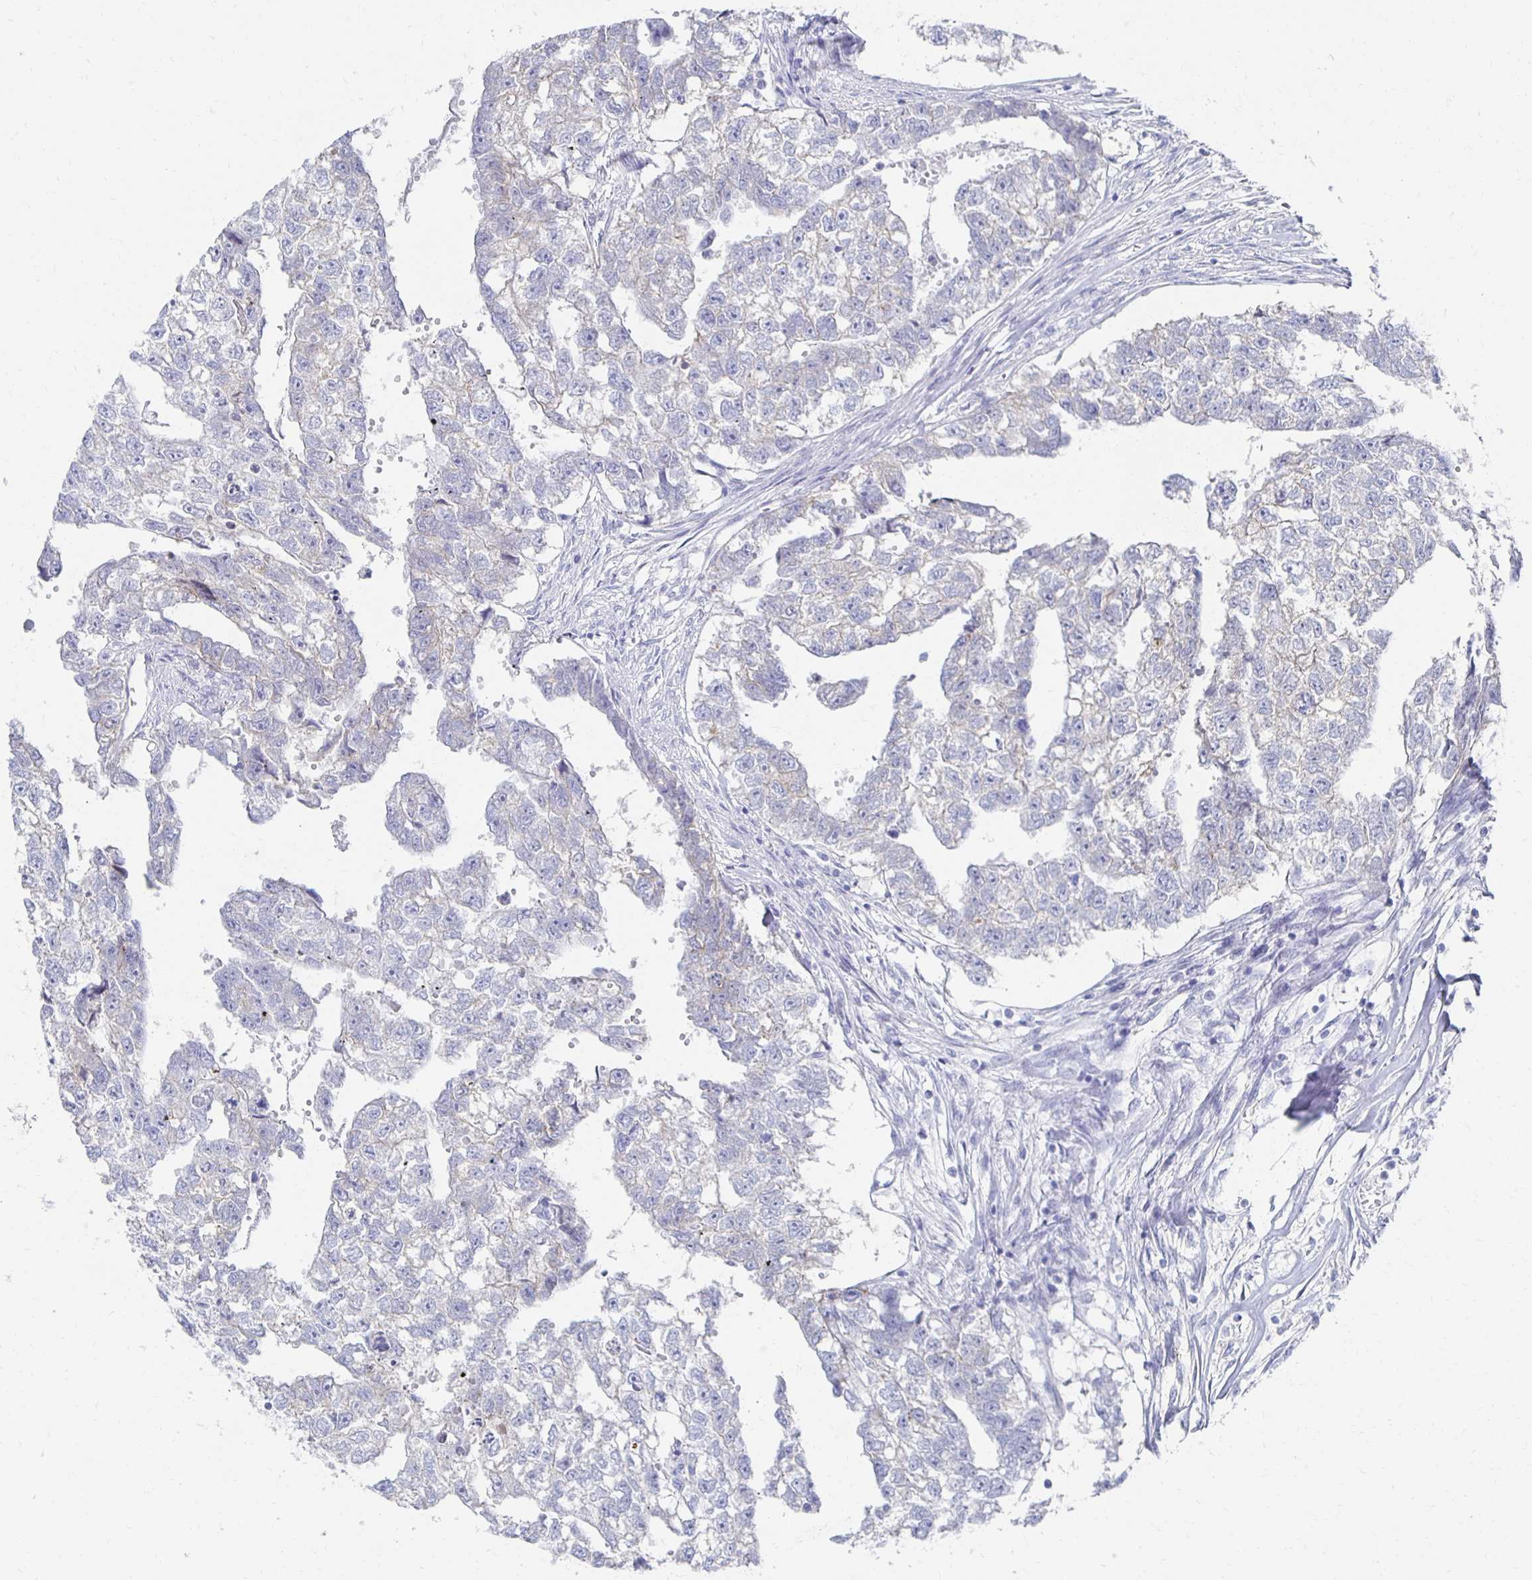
{"staining": {"intensity": "negative", "quantity": "none", "location": "none"}, "tissue": "testis cancer", "cell_type": "Tumor cells", "image_type": "cancer", "snomed": [{"axis": "morphology", "description": "Carcinoma, Embryonal, NOS"}, {"axis": "morphology", "description": "Teratoma, malignant, NOS"}, {"axis": "topography", "description": "Testis"}], "caption": "The immunohistochemistry (IHC) image has no significant staining in tumor cells of embryonal carcinoma (testis) tissue.", "gene": "PRDM7", "patient": {"sex": "male", "age": 44}}